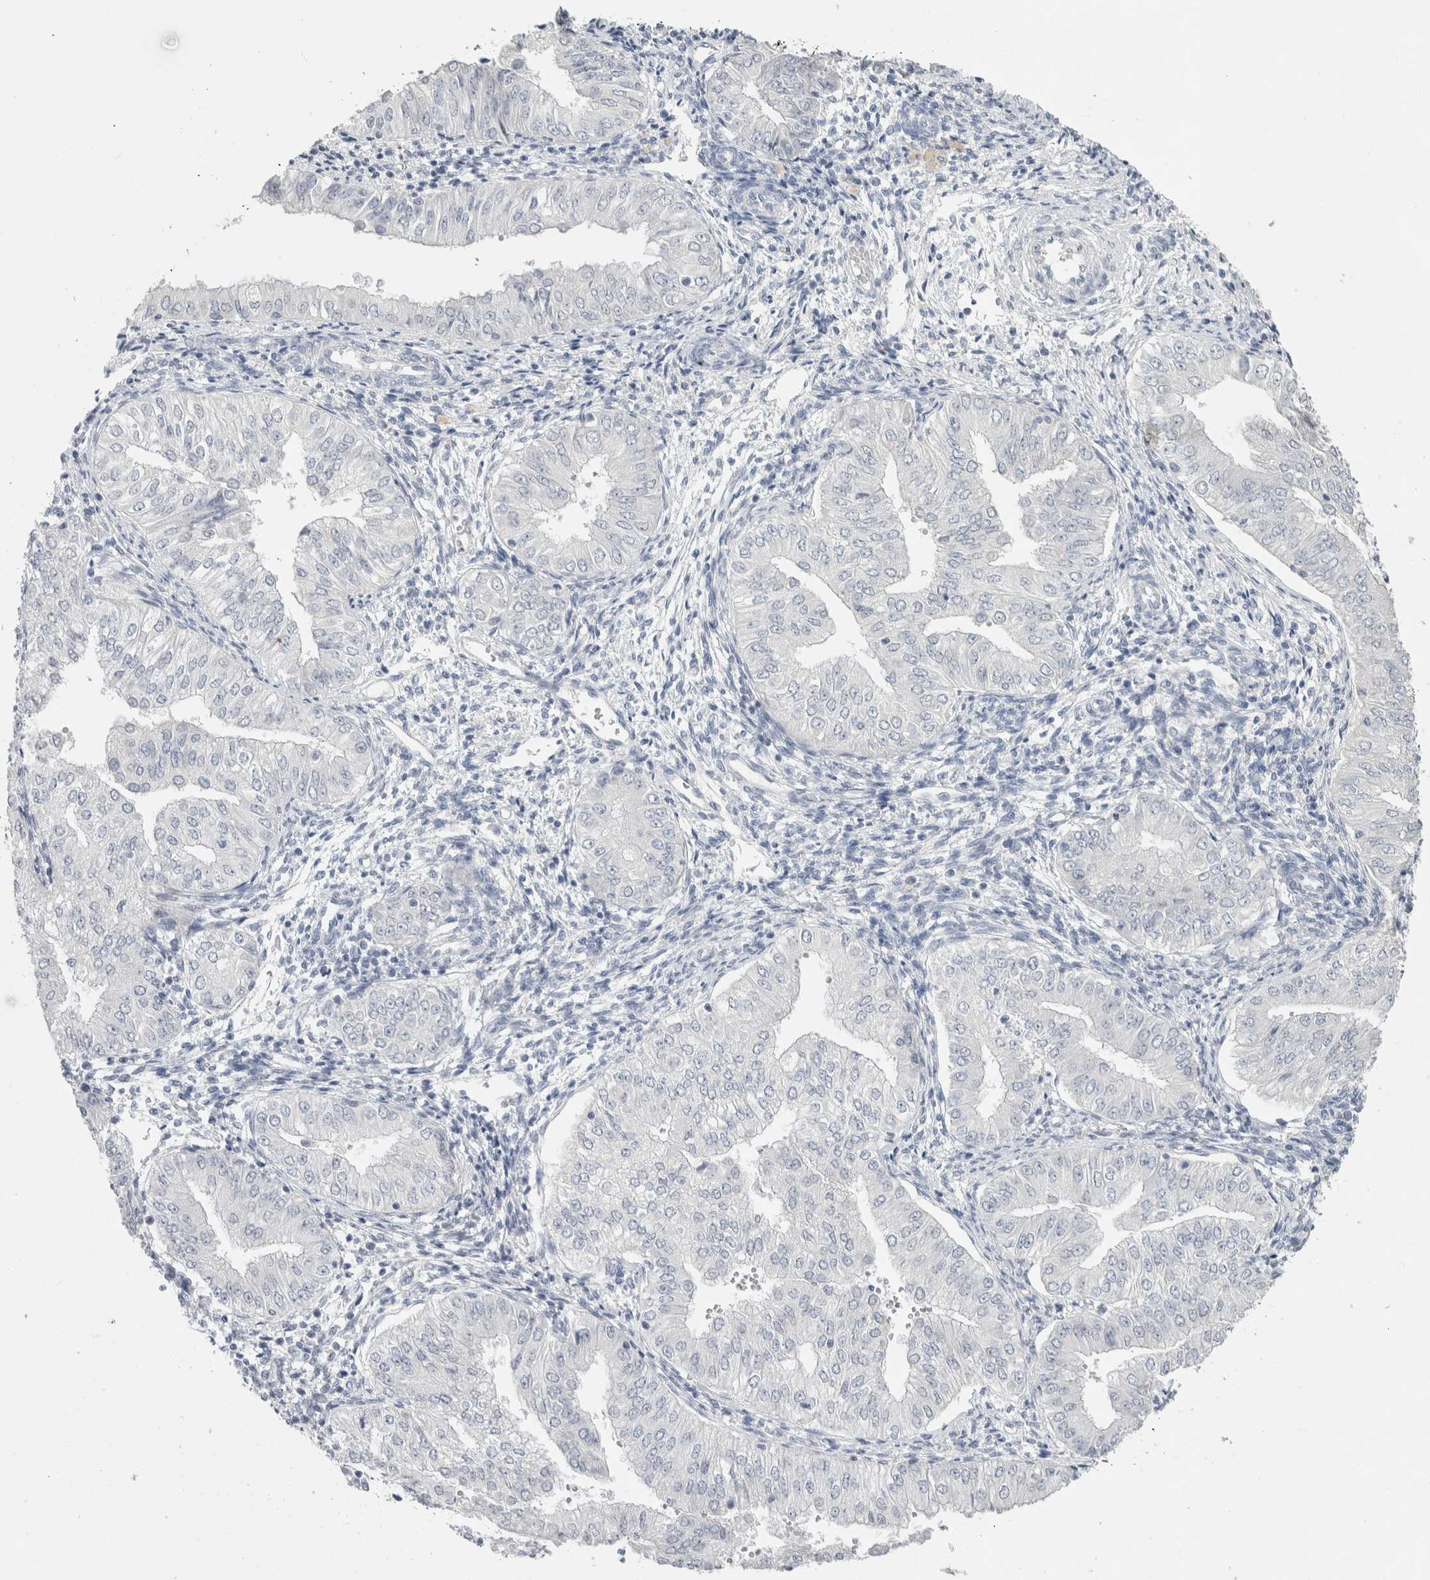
{"staining": {"intensity": "negative", "quantity": "none", "location": "none"}, "tissue": "endometrial cancer", "cell_type": "Tumor cells", "image_type": "cancer", "snomed": [{"axis": "morphology", "description": "Normal tissue, NOS"}, {"axis": "morphology", "description": "Adenocarcinoma, NOS"}, {"axis": "topography", "description": "Endometrium"}], "caption": "Immunohistochemistry (IHC) histopathology image of endometrial adenocarcinoma stained for a protein (brown), which shows no expression in tumor cells. (DAB immunohistochemistry with hematoxylin counter stain).", "gene": "SLC6A1", "patient": {"sex": "female", "age": 53}}